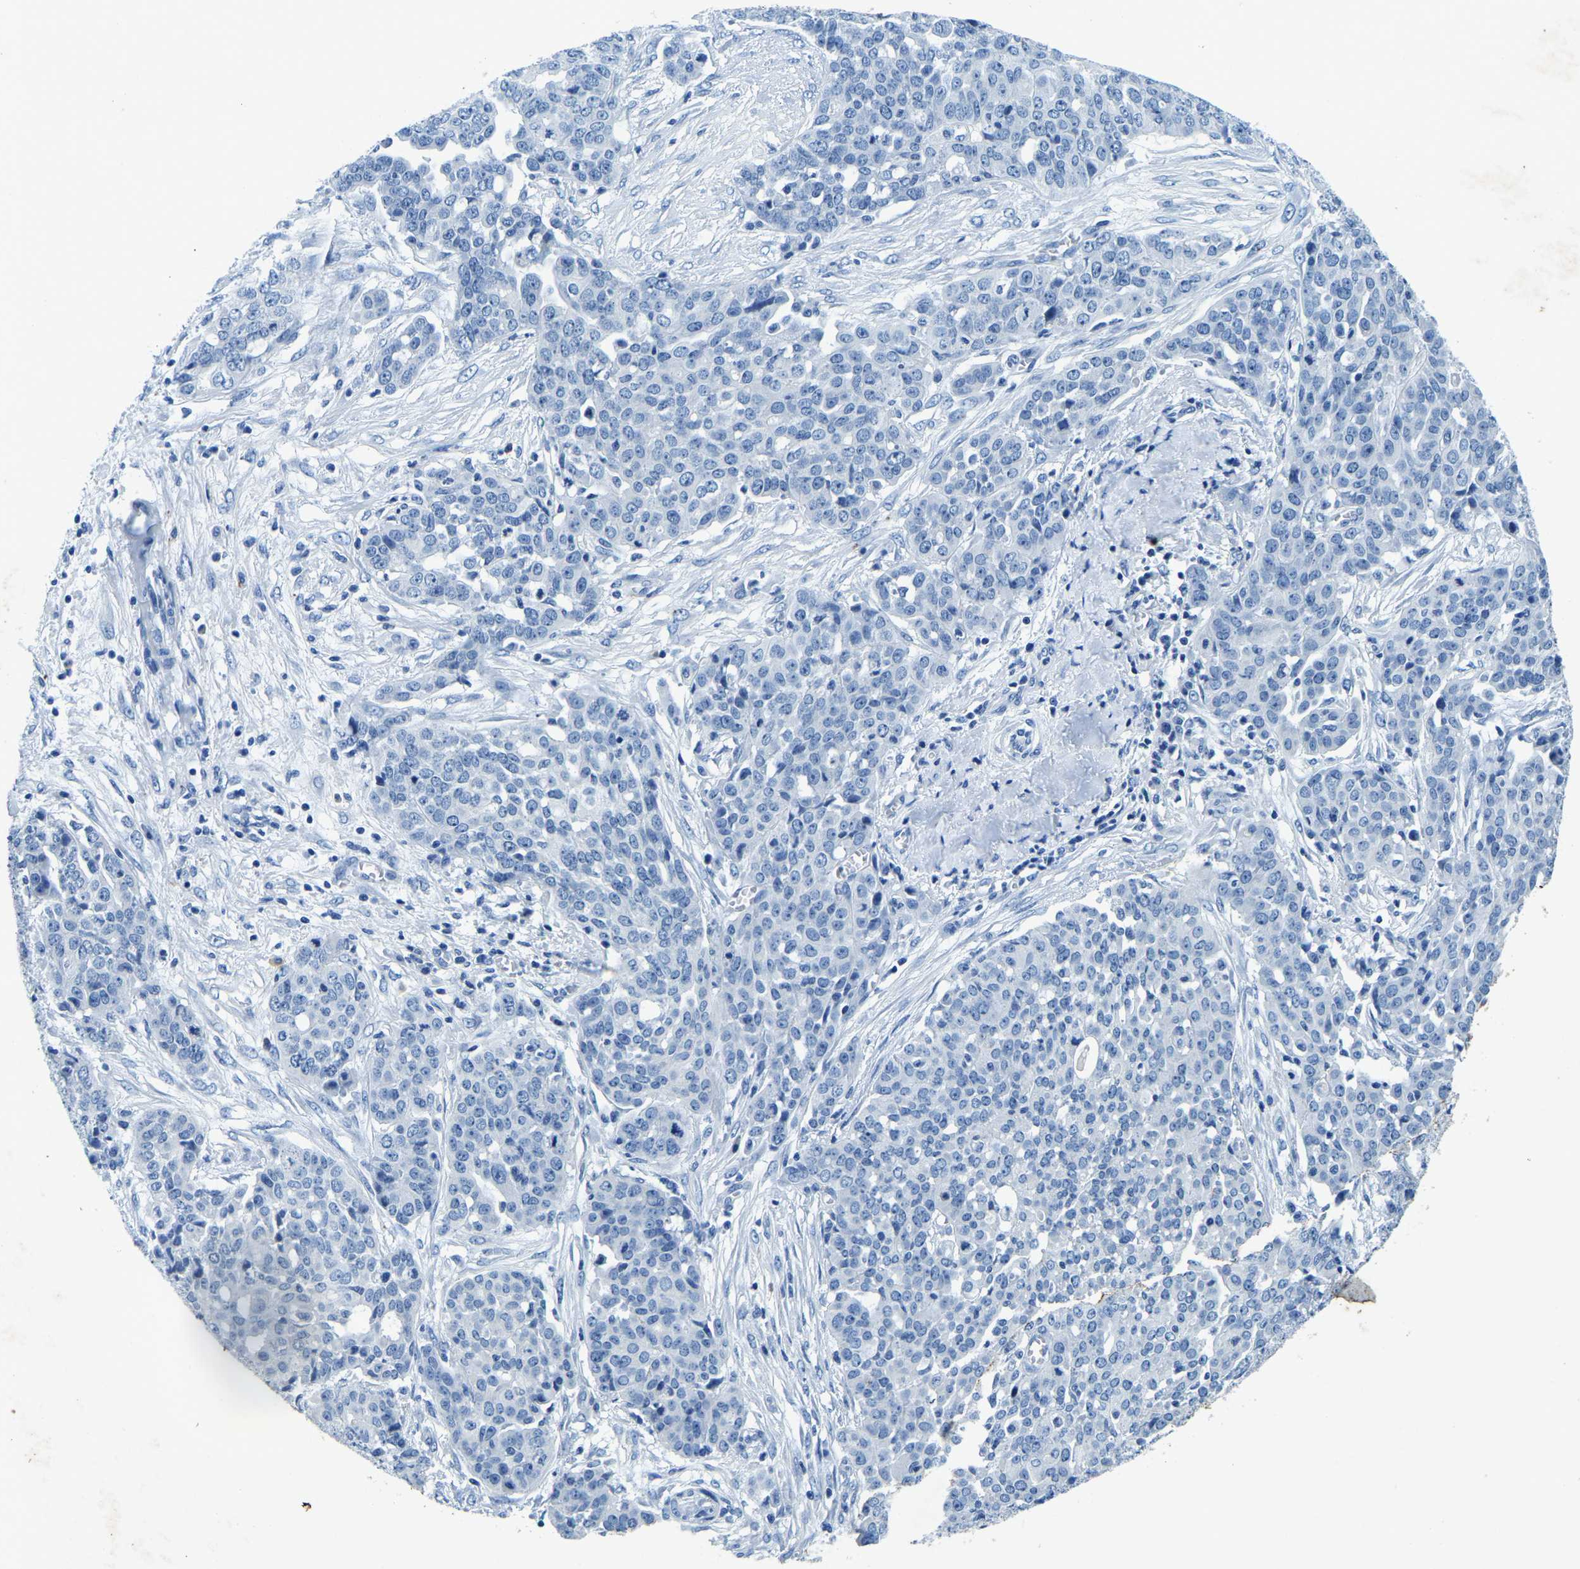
{"staining": {"intensity": "negative", "quantity": "none", "location": "none"}, "tissue": "ovarian cancer", "cell_type": "Tumor cells", "image_type": "cancer", "snomed": [{"axis": "morphology", "description": "Cystadenocarcinoma, serous, NOS"}, {"axis": "topography", "description": "Soft tissue"}, {"axis": "topography", "description": "Ovary"}], "caption": "Human serous cystadenocarcinoma (ovarian) stained for a protein using IHC demonstrates no expression in tumor cells.", "gene": "UBN2", "patient": {"sex": "female", "age": 57}}